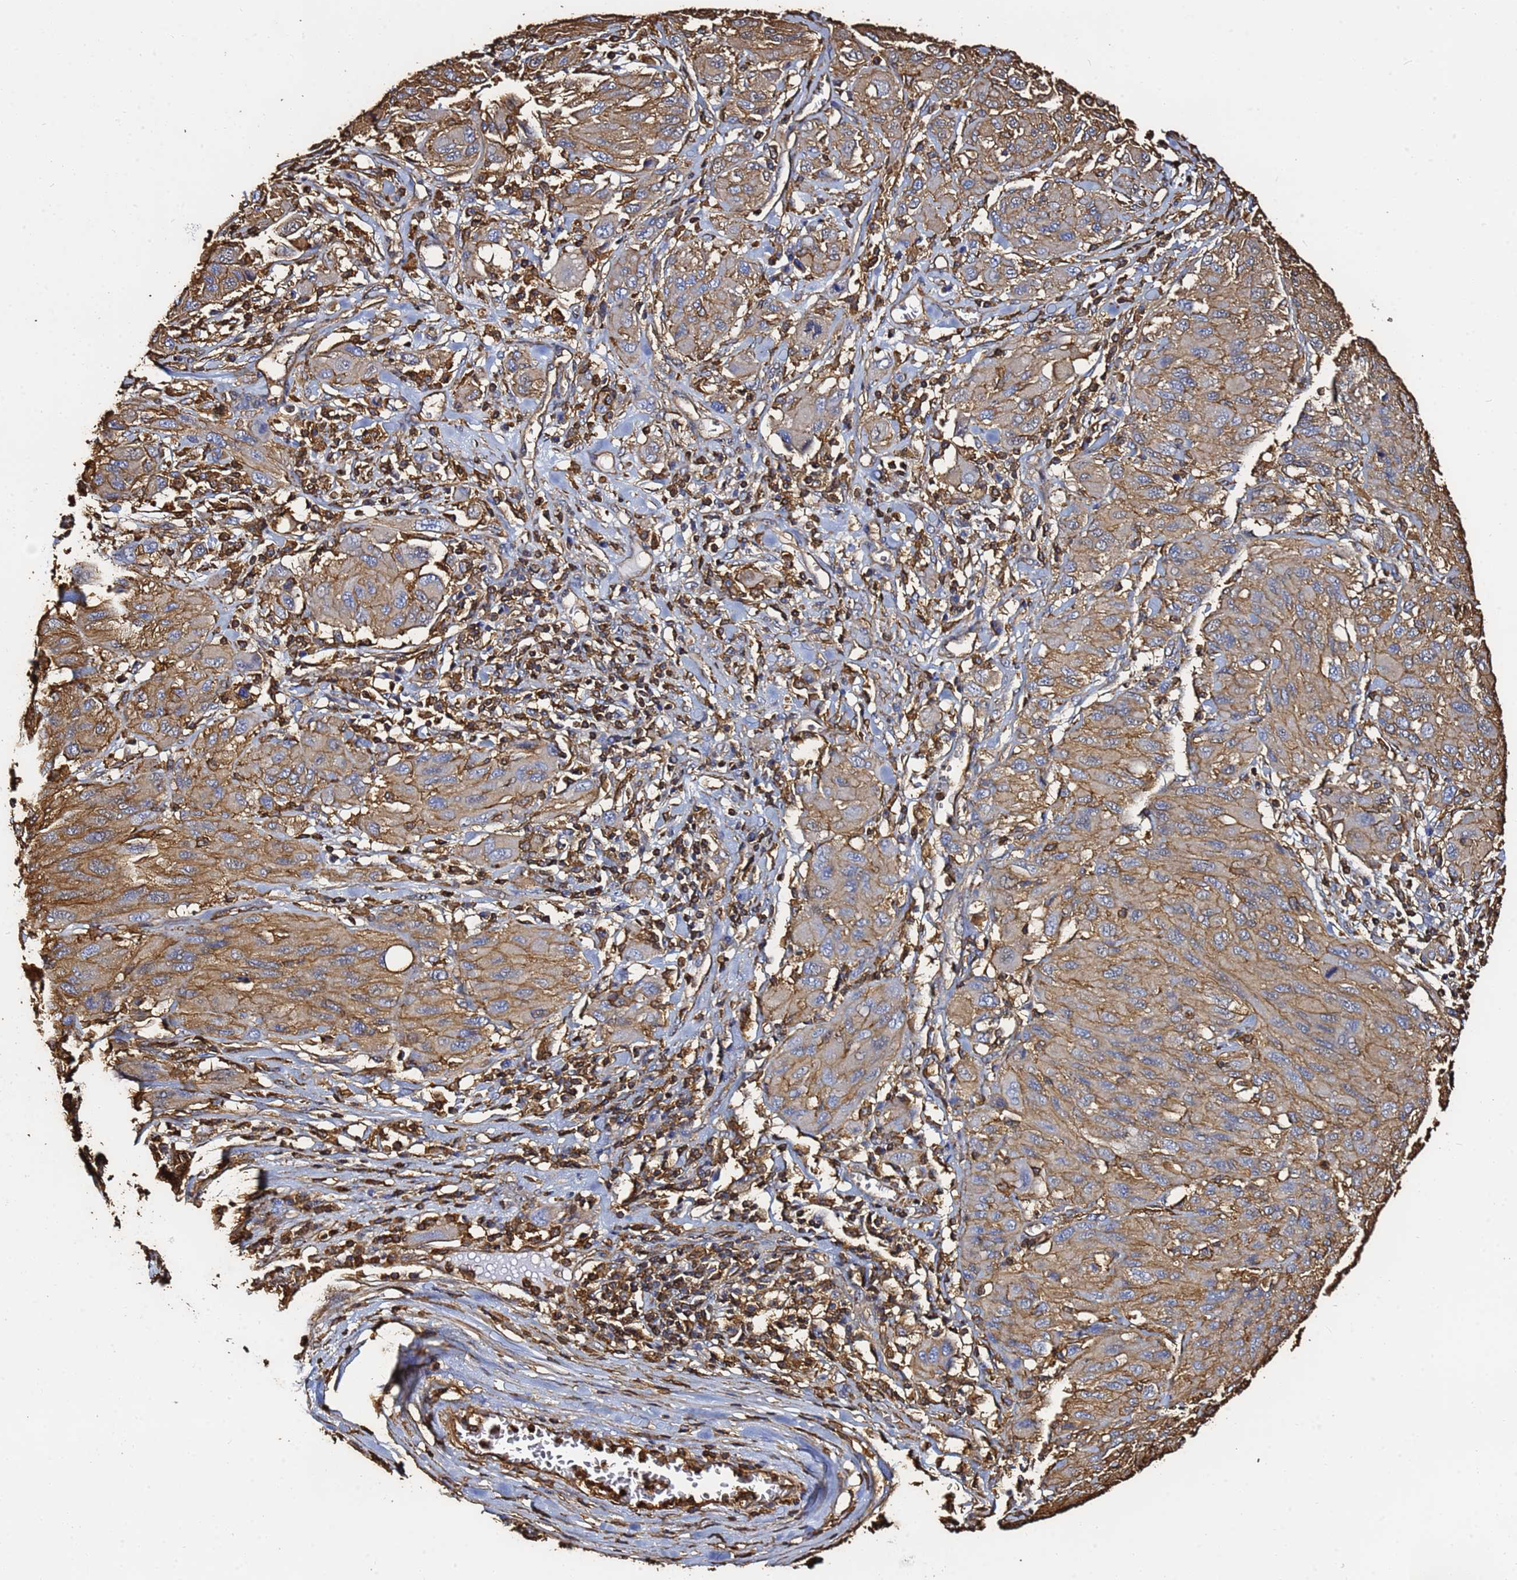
{"staining": {"intensity": "moderate", "quantity": ">75%", "location": "cytoplasmic/membranous"}, "tissue": "melanoma", "cell_type": "Tumor cells", "image_type": "cancer", "snomed": [{"axis": "morphology", "description": "Malignant melanoma, NOS"}, {"axis": "topography", "description": "Skin"}], "caption": "Immunohistochemical staining of malignant melanoma shows moderate cytoplasmic/membranous protein expression in about >75% of tumor cells.", "gene": "ACTB", "patient": {"sex": "female", "age": 91}}